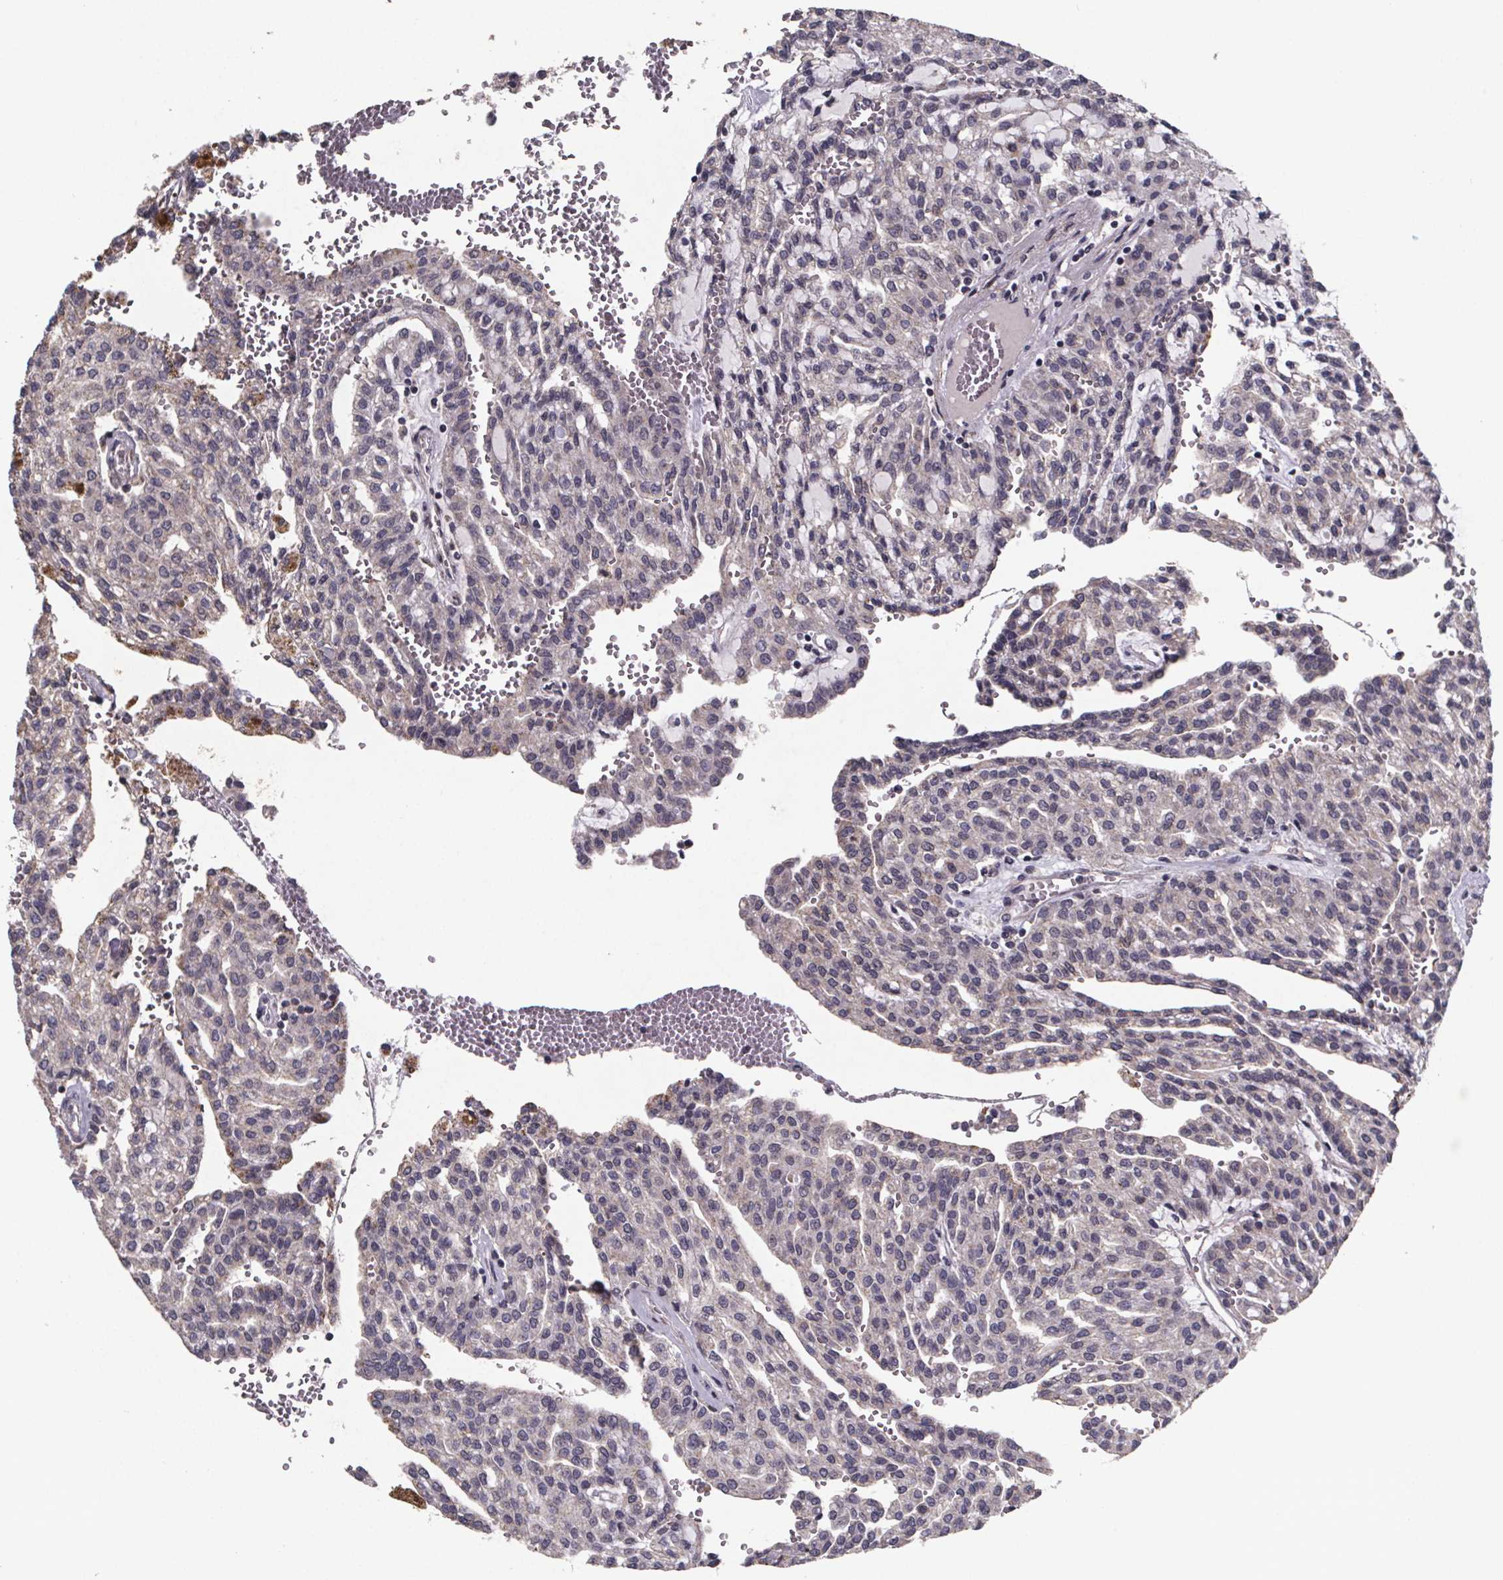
{"staining": {"intensity": "negative", "quantity": "none", "location": "none"}, "tissue": "renal cancer", "cell_type": "Tumor cells", "image_type": "cancer", "snomed": [{"axis": "morphology", "description": "Adenocarcinoma, NOS"}, {"axis": "topography", "description": "Kidney"}], "caption": "Tumor cells show no significant expression in renal cancer (adenocarcinoma).", "gene": "PALLD", "patient": {"sex": "male", "age": 63}}